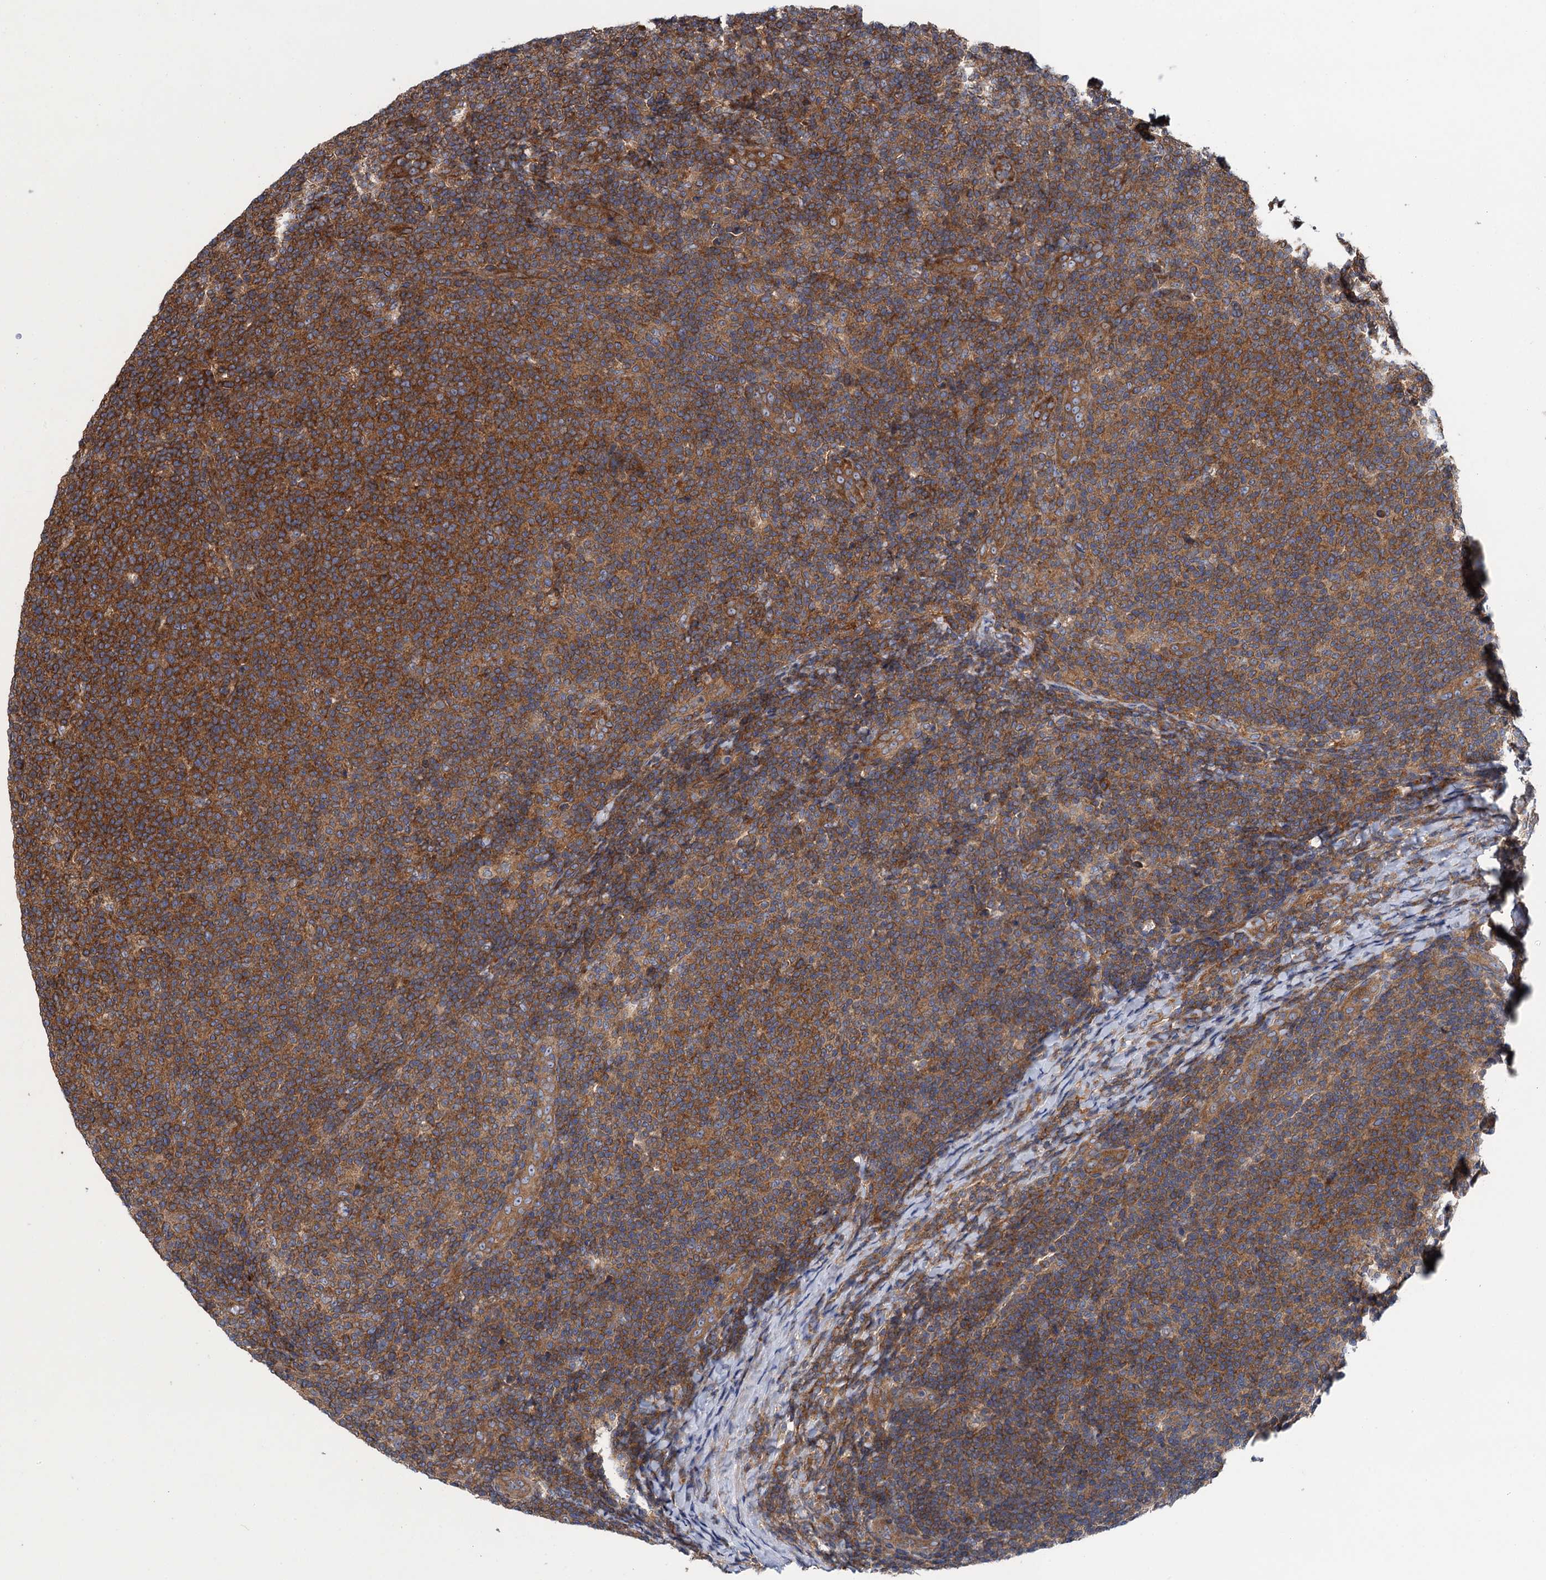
{"staining": {"intensity": "strong", "quantity": "25%-75%", "location": "cytoplasmic/membranous"}, "tissue": "lymphoma", "cell_type": "Tumor cells", "image_type": "cancer", "snomed": [{"axis": "morphology", "description": "Malignant lymphoma, non-Hodgkin's type, Low grade"}, {"axis": "topography", "description": "Lymph node"}], "caption": "A high-resolution micrograph shows immunohistochemistry (IHC) staining of malignant lymphoma, non-Hodgkin's type (low-grade), which reveals strong cytoplasmic/membranous staining in approximately 25%-75% of tumor cells.", "gene": "MDM1", "patient": {"sex": "male", "age": 66}}